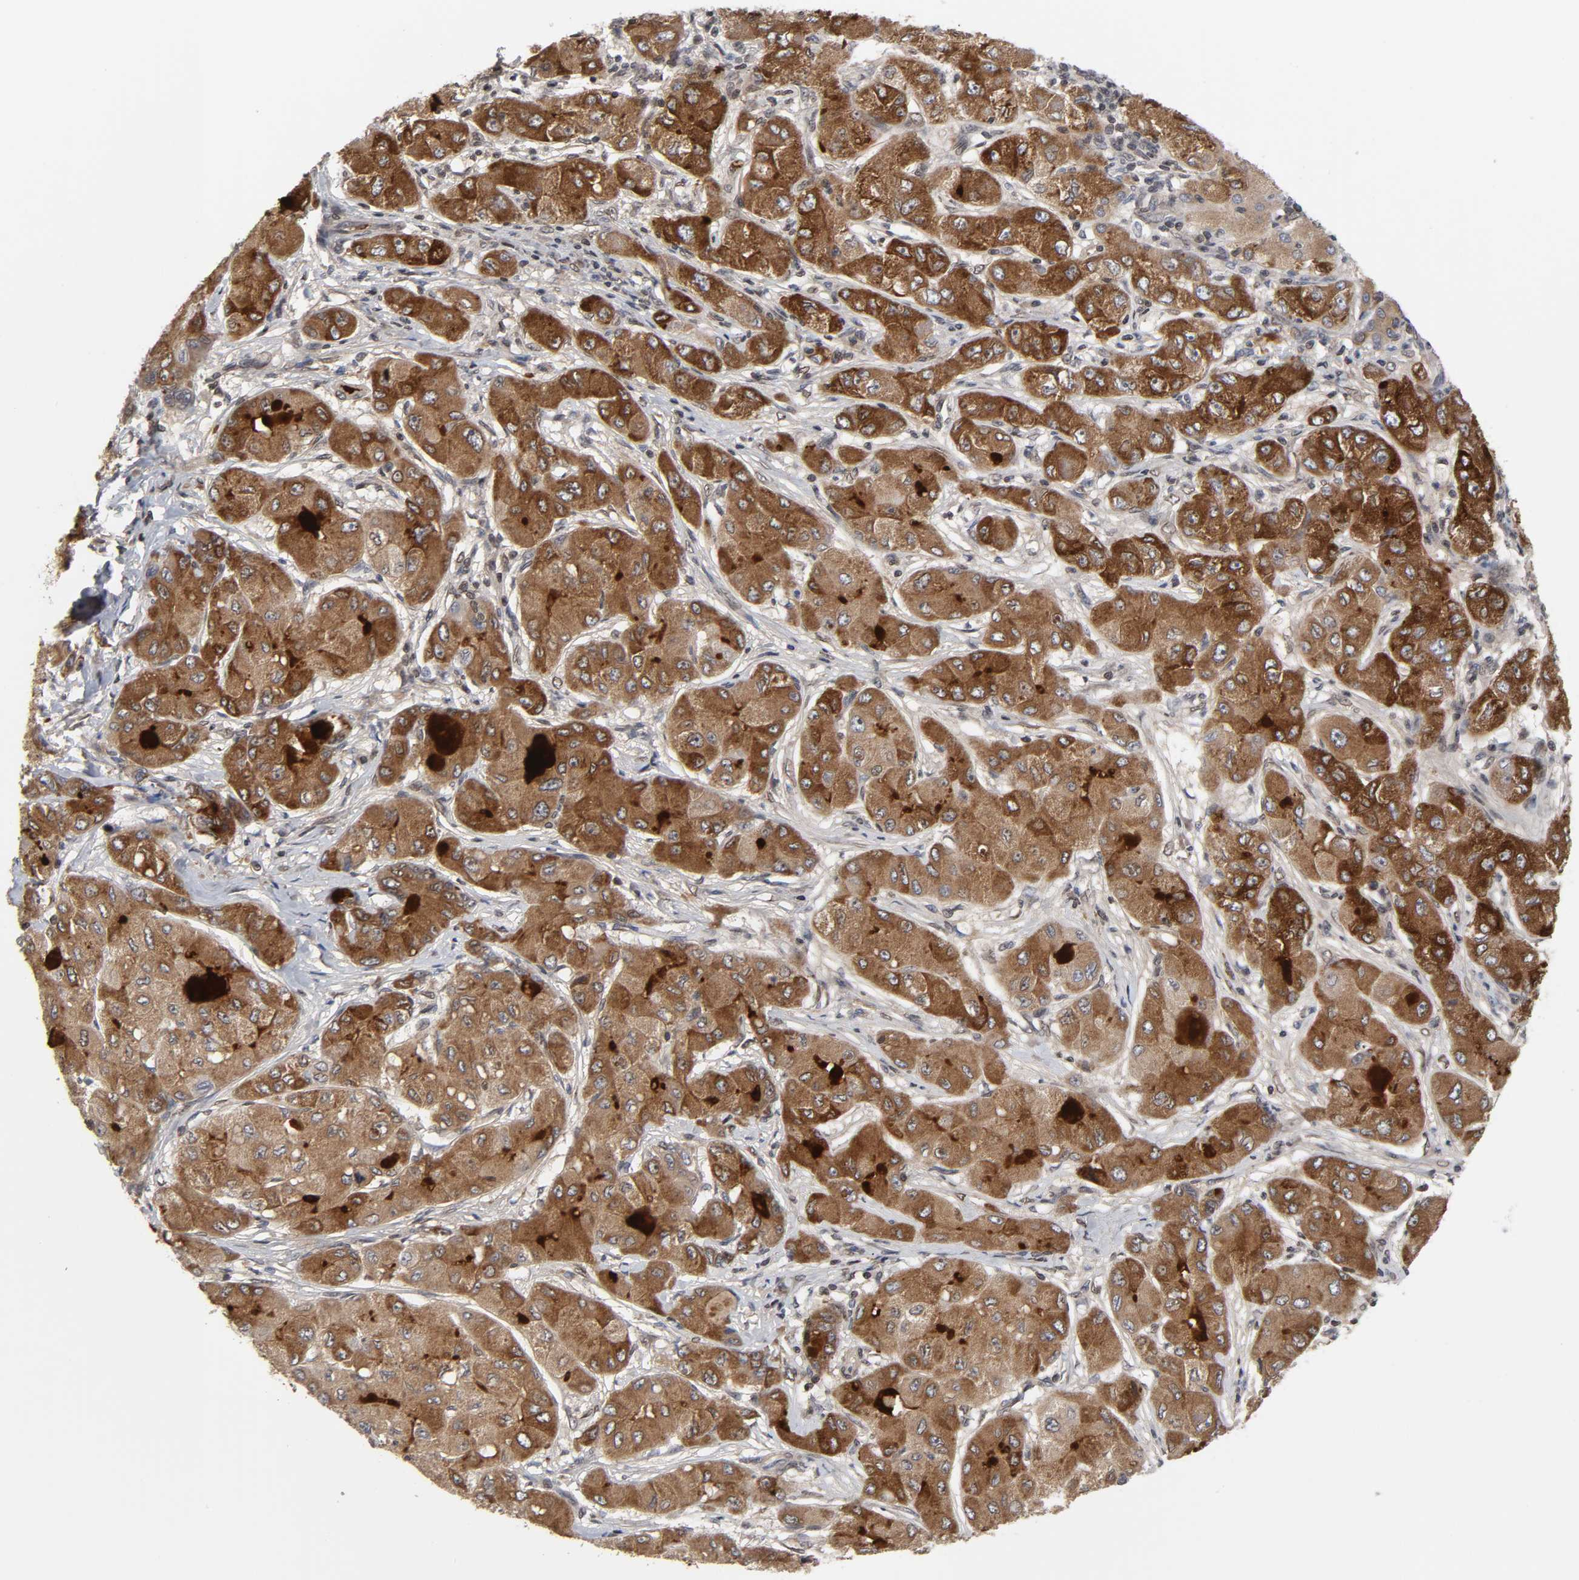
{"staining": {"intensity": "strong", "quantity": ">75%", "location": "cytoplasmic/membranous"}, "tissue": "liver cancer", "cell_type": "Tumor cells", "image_type": "cancer", "snomed": [{"axis": "morphology", "description": "Carcinoma, Hepatocellular, NOS"}, {"axis": "topography", "description": "Liver"}], "caption": "Liver hepatocellular carcinoma stained with IHC demonstrates strong cytoplasmic/membranous expression in approximately >75% of tumor cells. The staining was performed using DAB to visualize the protein expression in brown, while the nuclei were stained in blue with hematoxylin (Magnification: 20x).", "gene": "CPN2", "patient": {"sex": "male", "age": 80}}